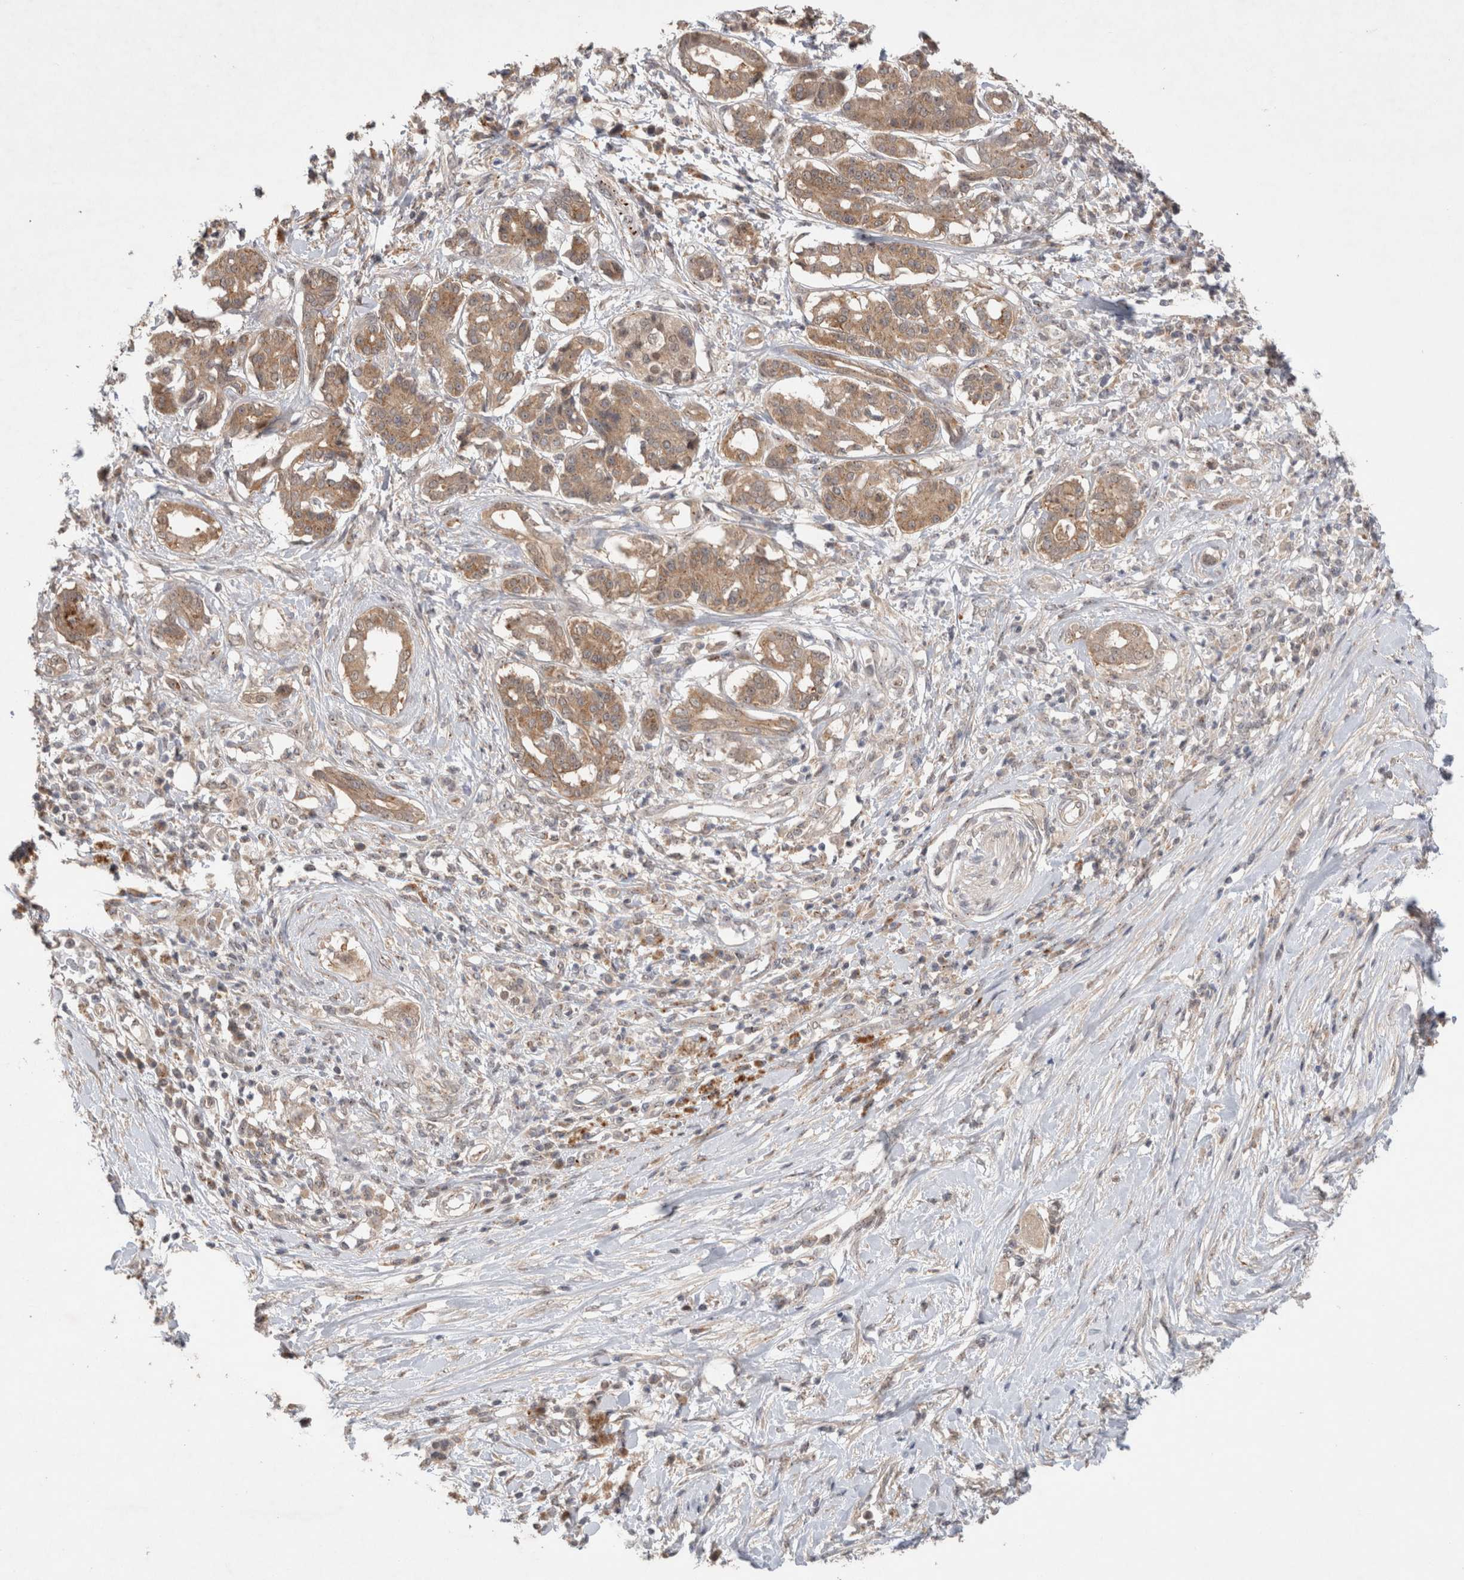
{"staining": {"intensity": "moderate", "quantity": ">75%", "location": "cytoplasmic/membranous"}, "tissue": "pancreatic cancer", "cell_type": "Tumor cells", "image_type": "cancer", "snomed": [{"axis": "morphology", "description": "Adenocarcinoma, NOS"}, {"axis": "topography", "description": "Pancreas"}], "caption": "Tumor cells show medium levels of moderate cytoplasmic/membranous expression in approximately >75% of cells in human pancreatic cancer (adenocarcinoma). Using DAB (brown) and hematoxylin (blue) stains, captured at high magnification using brightfield microscopy.", "gene": "SLC29A1", "patient": {"sex": "female", "age": 56}}